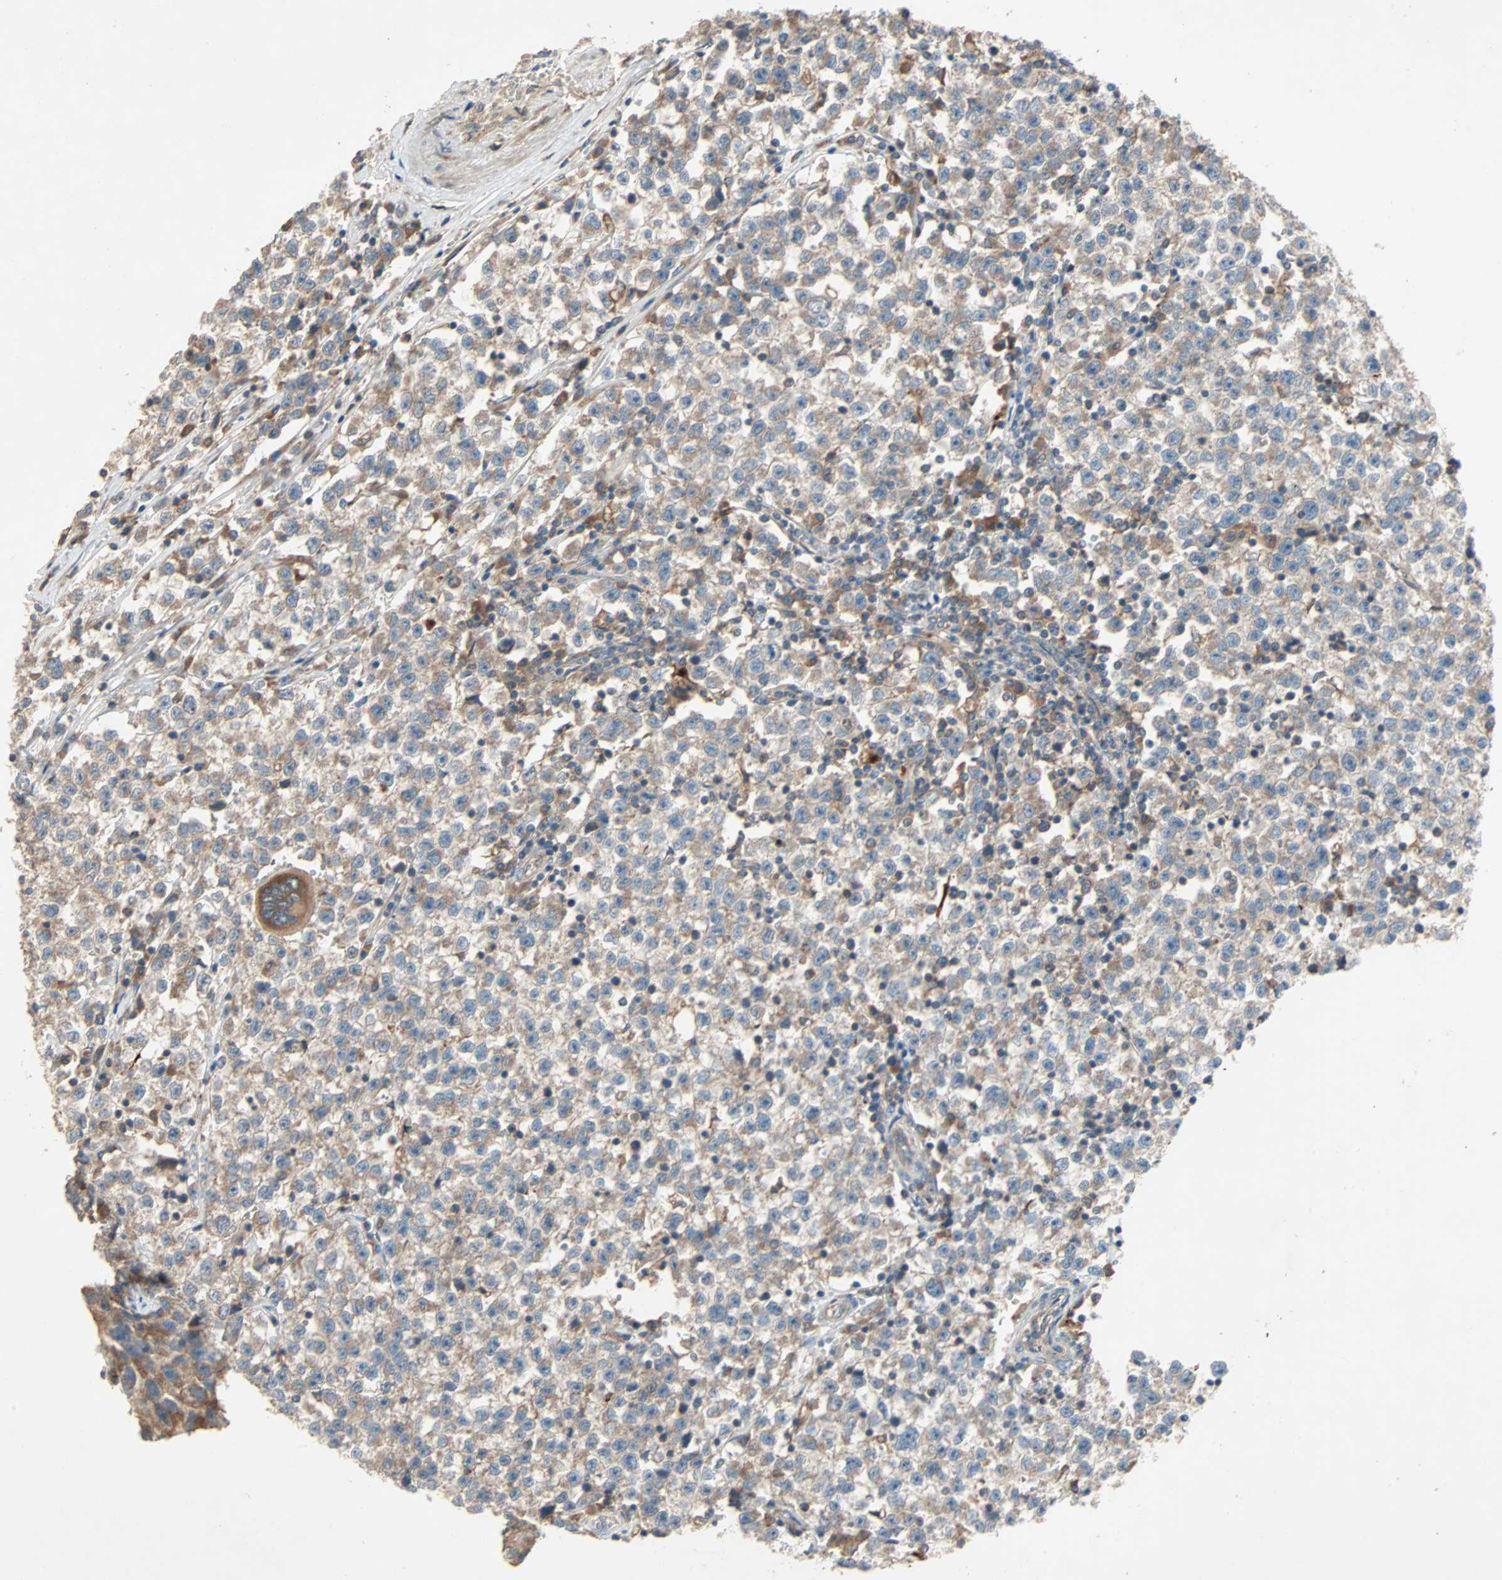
{"staining": {"intensity": "moderate", "quantity": ">75%", "location": "cytoplasmic/membranous"}, "tissue": "testis cancer", "cell_type": "Tumor cells", "image_type": "cancer", "snomed": [{"axis": "morphology", "description": "Seminoma, NOS"}, {"axis": "topography", "description": "Testis"}], "caption": "Brown immunohistochemical staining in human testis cancer (seminoma) reveals moderate cytoplasmic/membranous expression in about >75% of tumor cells. (IHC, brightfield microscopy, high magnification).", "gene": "XYLT1", "patient": {"sex": "male", "age": 22}}